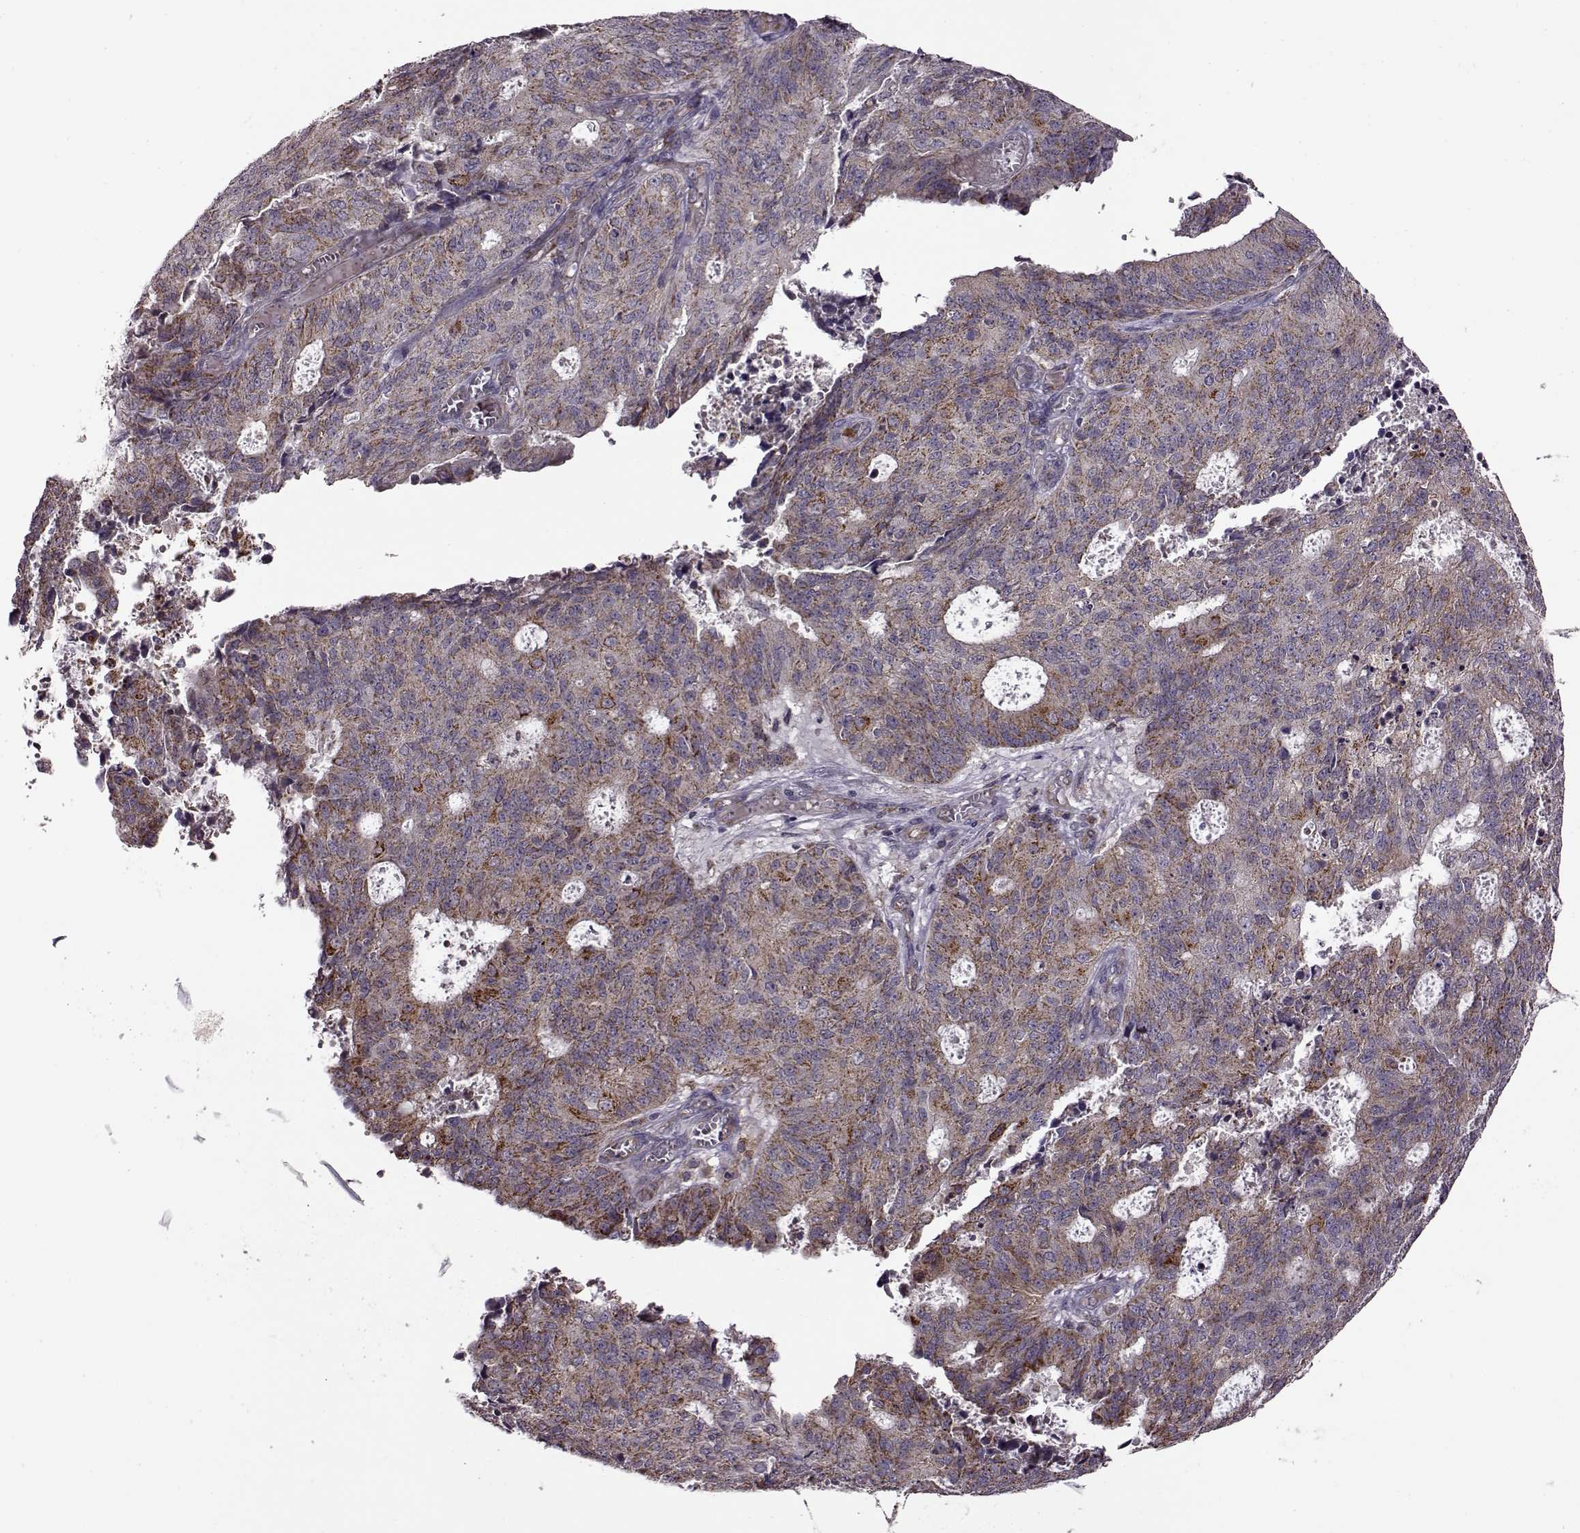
{"staining": {"intensity": "moderate", "quantity": ">75%", "location": "cytoplasmic/membranous"}, "tissue": "endometrial cancer", "cell_type": "Tumor cells", "image_type": "cancer", "snomed": [{"axis": "morphology", "description": "Adenocarcinoma, NOS"}, {"axis": "topography", "description": "Endometrium"}], "caption": "A brown stain highlights moderate cytoplasmic/membranous expression of a protein in endometrial cancer tumor cells. Using DAB (brown) and hematoxylin (blue) stains, captured at high magnification using brightfield microscopy.", "gene": "MTSS1", "patient": {"sex": "female", "age": 82}}